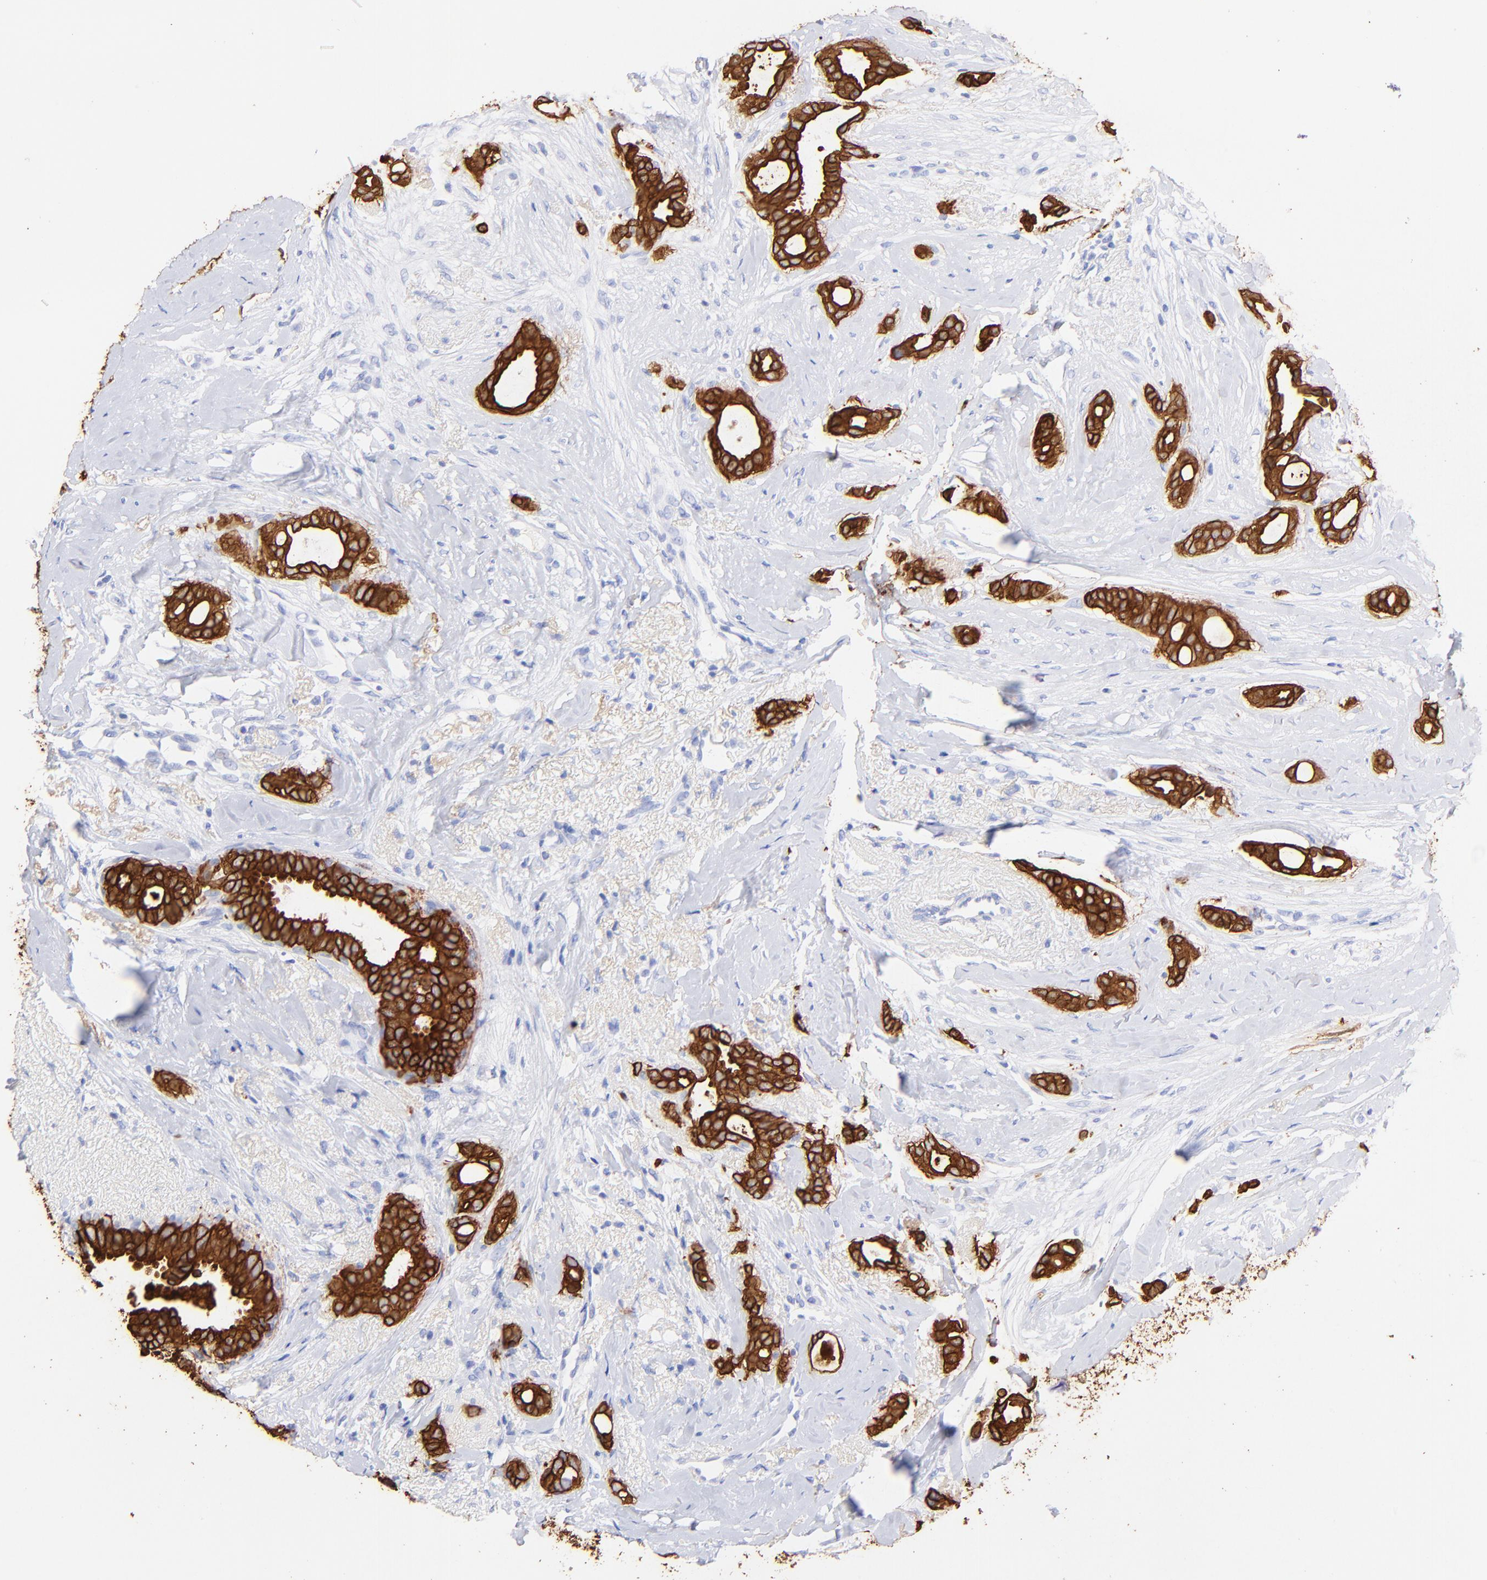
{"staining": {"intensity": "strong", "quantity": ">75%", "location": "cytoplasmic/membranous"}, "tissue": "breast cancer", "cell_type": "Tumor cells", "image_type": "cancer", "snomed": [{"axis": "morphology", "description": "Duct carcinoma"}, {"axis": "topography", "description": "Breast"}], "caption": "This is a micrograph of IHC staining of intraductal carcinoma (breast), which shows strong staining in the cytoplasmic/membranous of tumor cells.", "gene": "KRT19", "patient": {"sex": "female", "age": 54}}